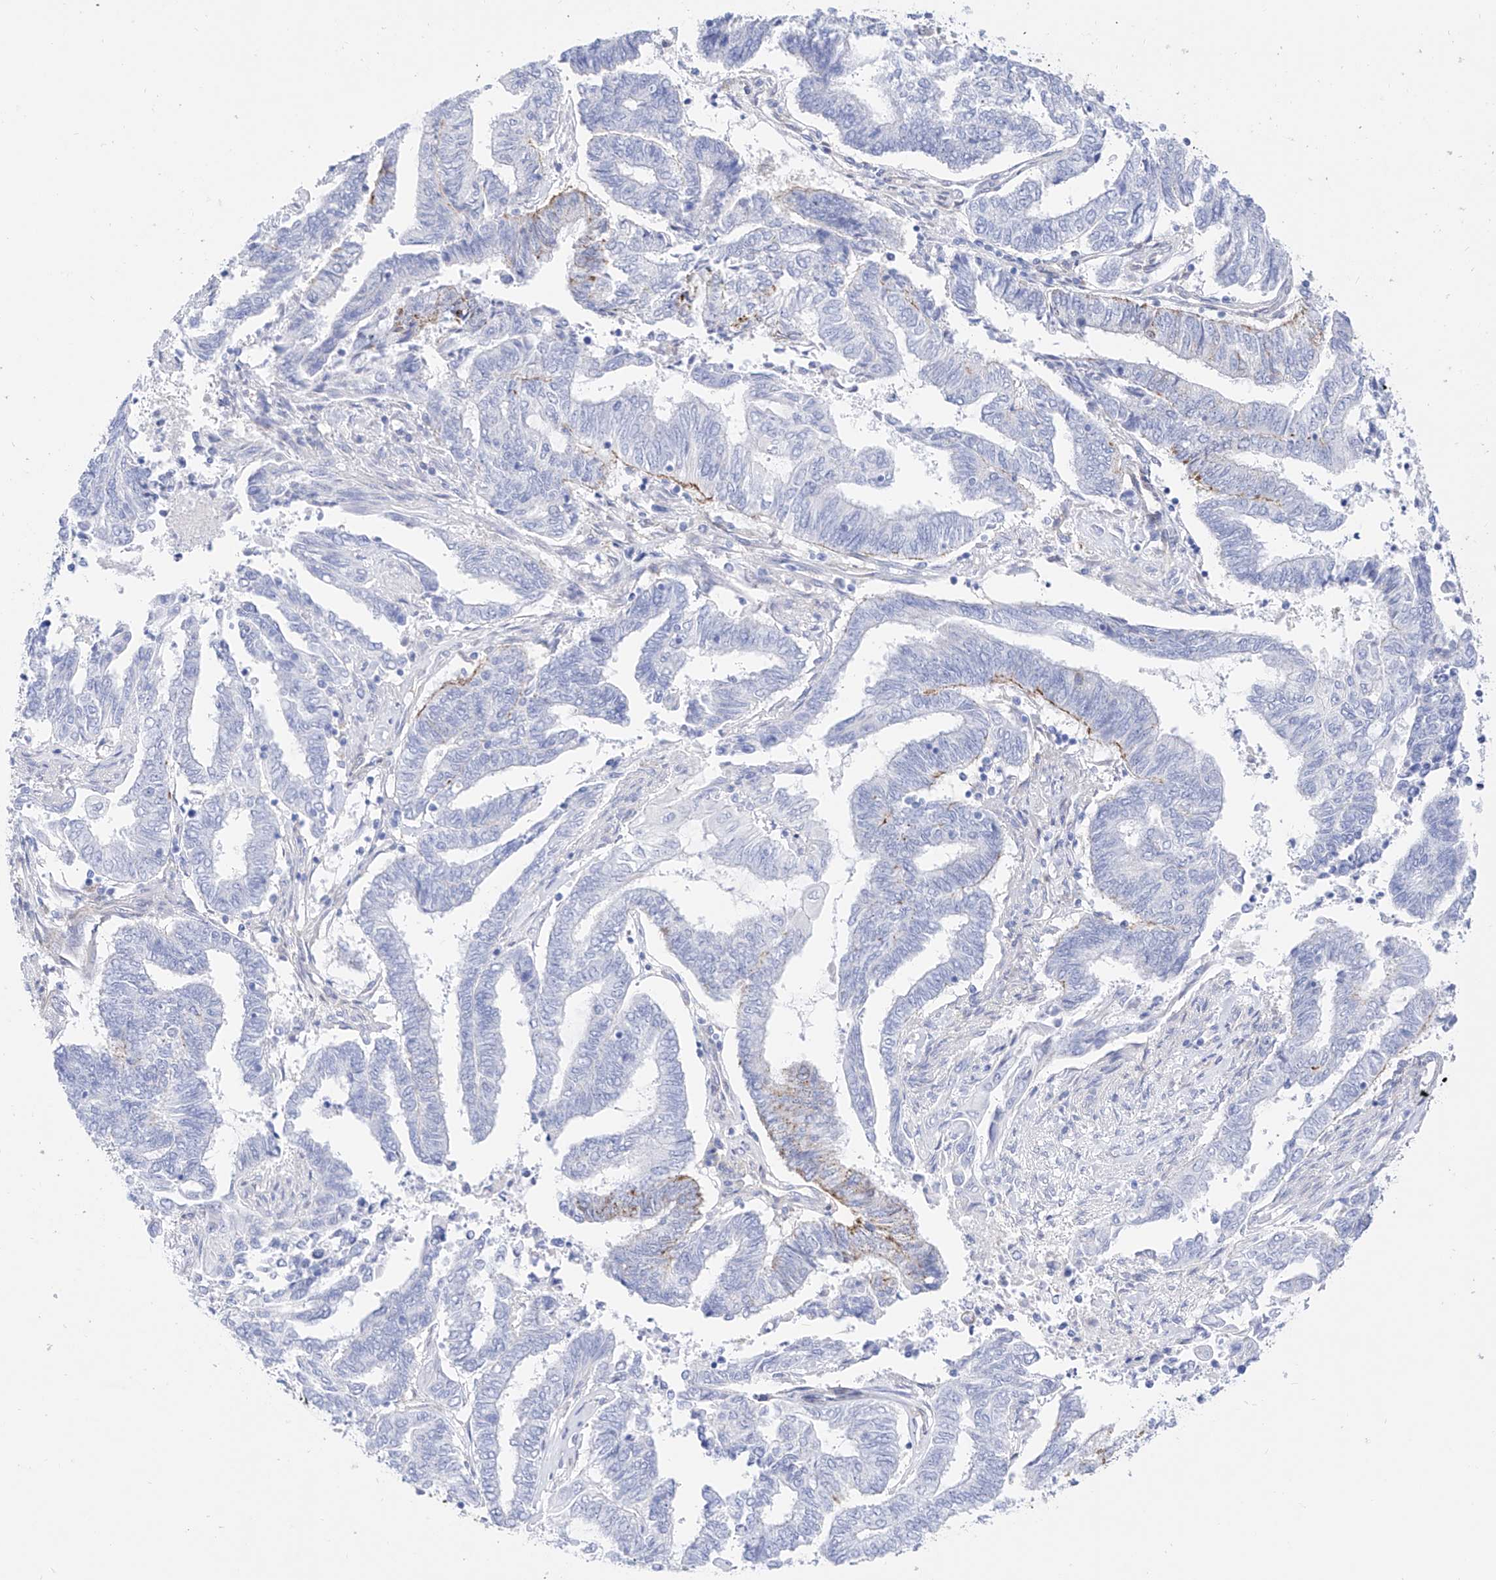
{"staining": {"intensity": "negative", "quantity": "none", "location": "none"}, "tissue": "endometrial cancer", "cell_type": "Tumor cells", "image_type": "cancer", "snomed": [{"axis": "morphology", "description": "Adenocarcinoma, NOS"}, {"axis": "topography", "description": "Uterus"}, {"axis": "topography", "description": "Endometrium"}], "caption": "Immunohistochemistry photomicrograph of endometrial cancer stained for a protein (brown), which demonstrates no expression in tumor cells. The staining was performed using DAB to visualize the protein expression in brown, while the nuclei were stained in blue with hematoxylin (Magnification: 20x).", "gene": "ZNF653", "patient": {"sex": "female", "age": 70}}